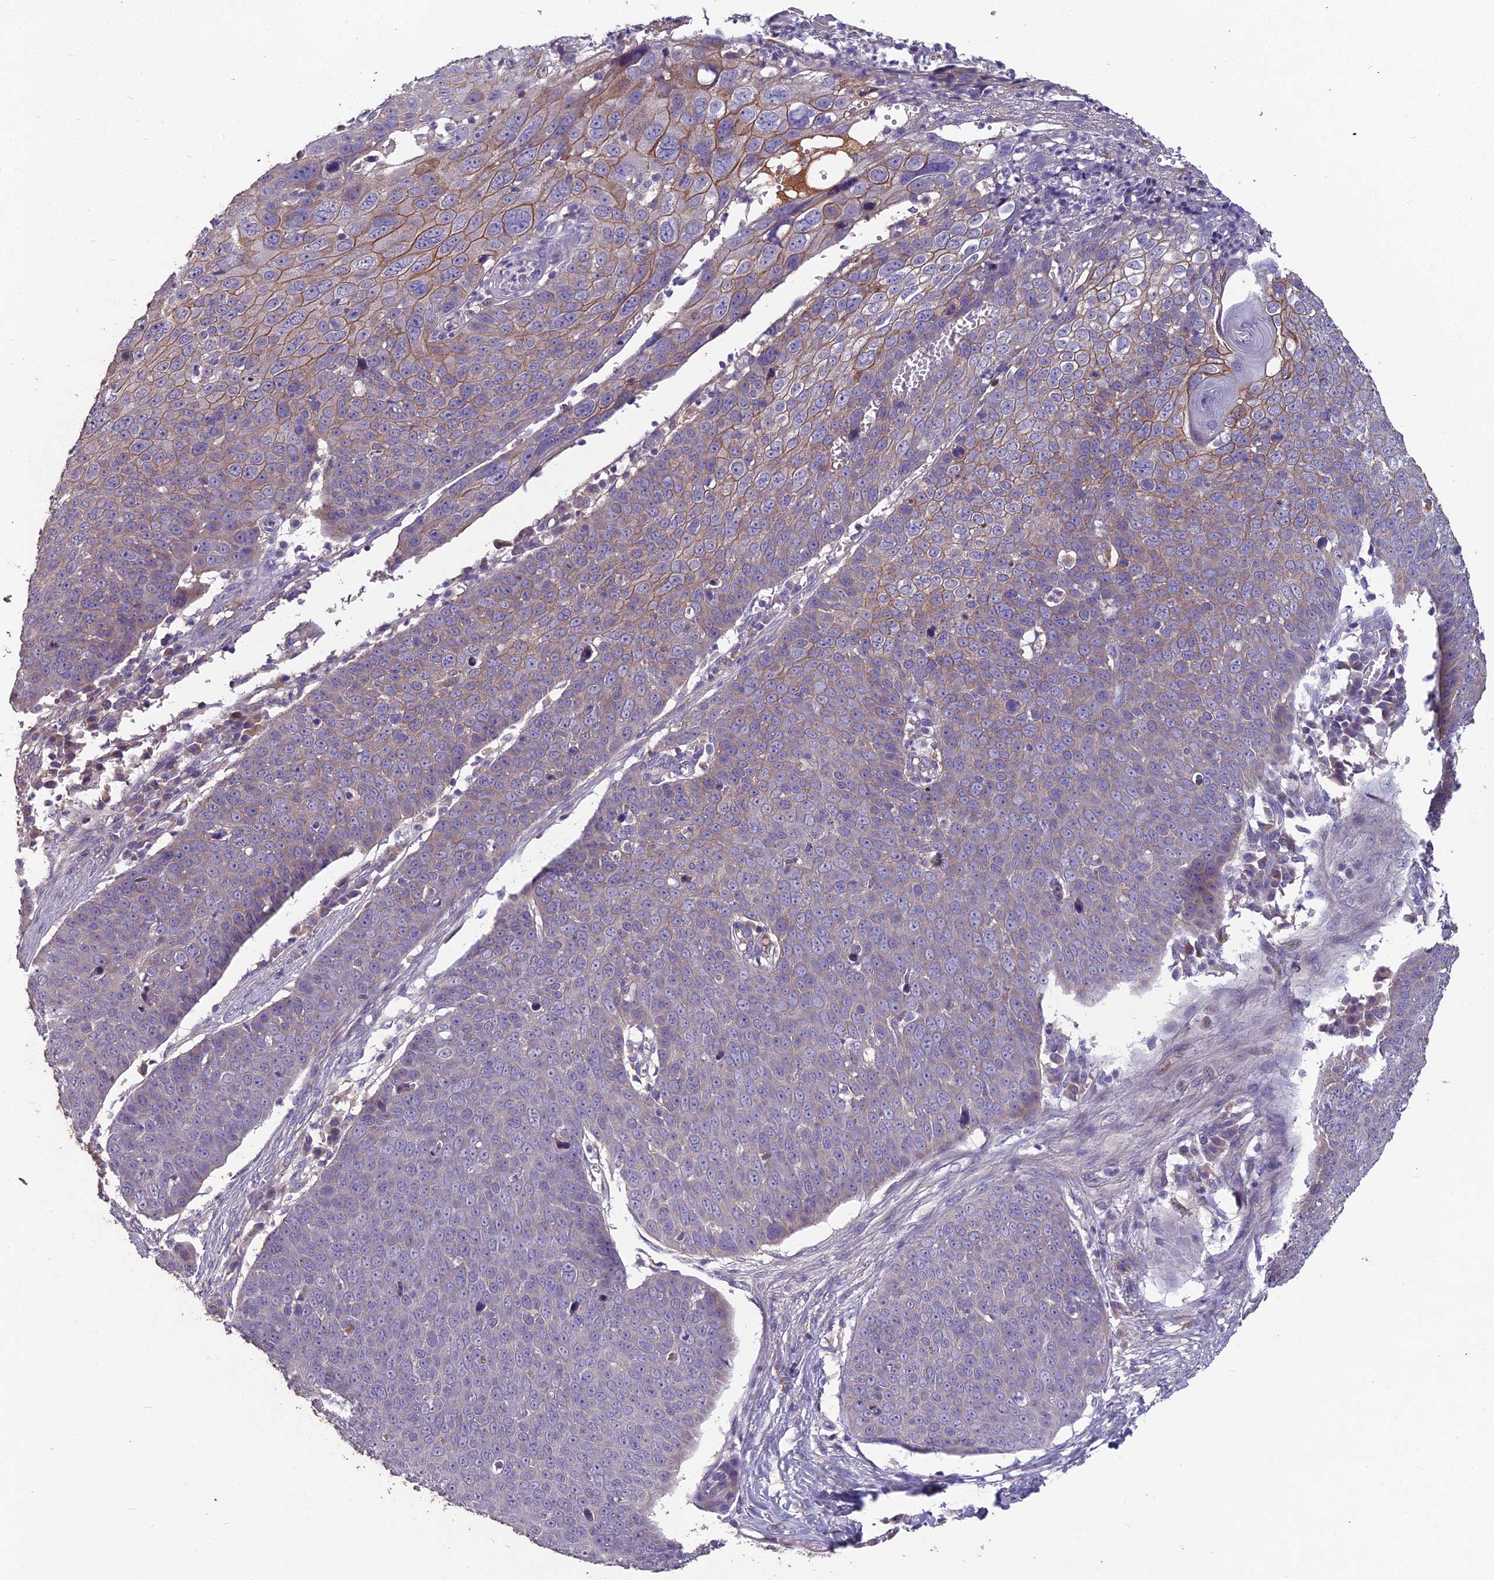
{"staining": {"intensity": "moderate", "quantity": "25%-75%", "location": "cytoplasmic/membranous"}, "tissue": "skin cancer", "cell_type": "Tumor cells", "image_type": "cancer", "snomed": [{"axis": "morphology", "description": "Squamous cell carcinoma, NOS"}, {"axis": "topography", "description": "Skin"}], "caption": "Squamous cell carcinoma (skin) tissue exhibits moderate cytoplasmic/membranous expression in approximately 25%-75% of tumor cells, visualized by immunohistochemistry. The protein is shown in brown color, while the nuclei are stained blue.", "gene": "CEACAM16", "patient": {"sex": "male", "age": 71}}